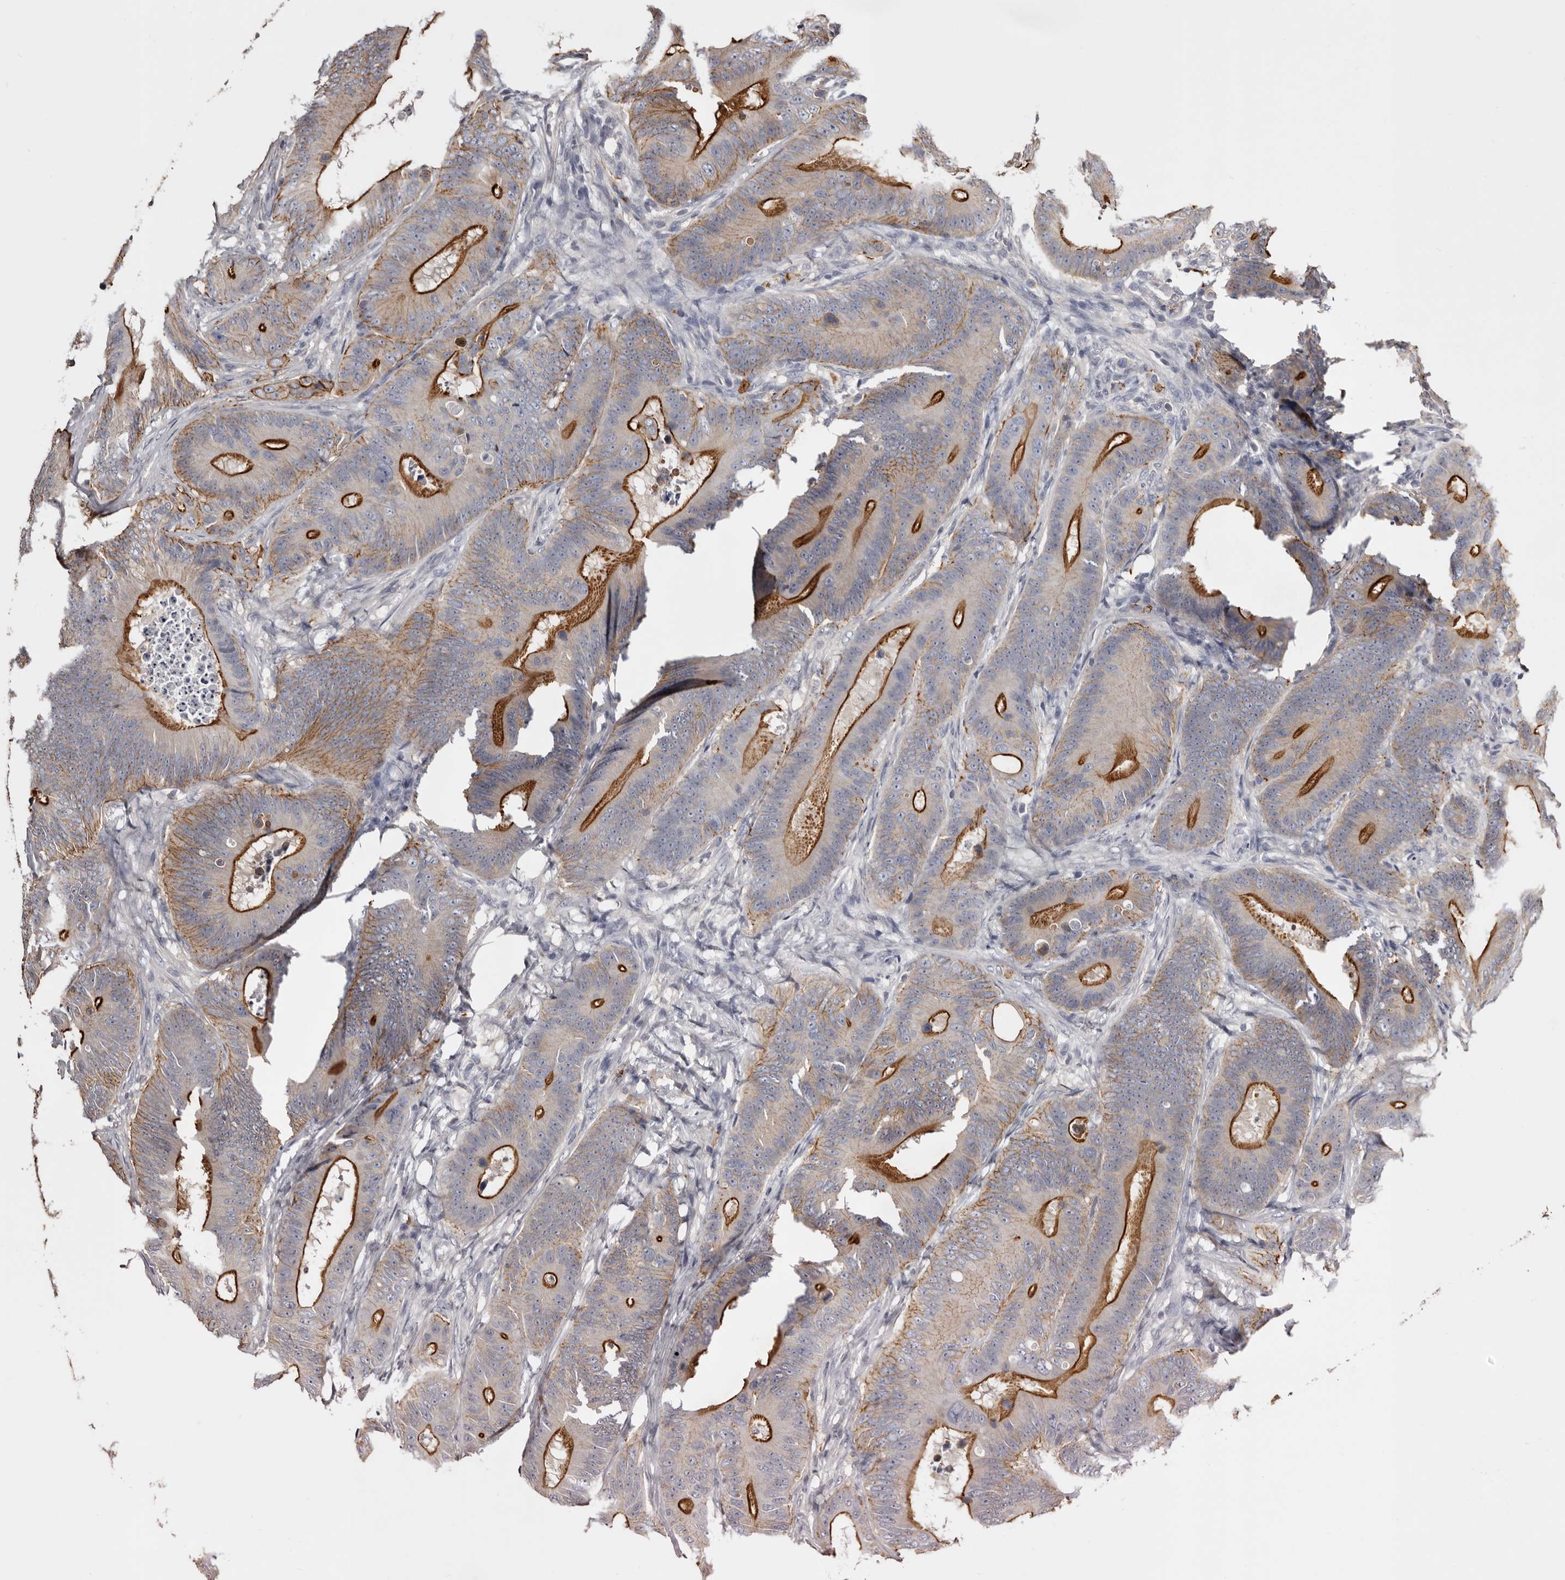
{"staining": {"intensity": "strong", "quantity": "25%-75%", "location": "cytoplasmic/membranous"}, "tissue": "colorectal cancer", "cell_type": "Tumor cells", "image_type": "cancer", "snomed": [{"axis": "morphology", "description": "Adenocarcinoma, NOS"}, {"axis": "topography", "description": "Colon"}], "caption": "A histopathology image of colorectal cancer stained for a protein demonstrates strong cytoplasmic/membranous brown staining in tumor cells.", "gene": "LAD1", "patient": {"sex": "male", "age": 83}}